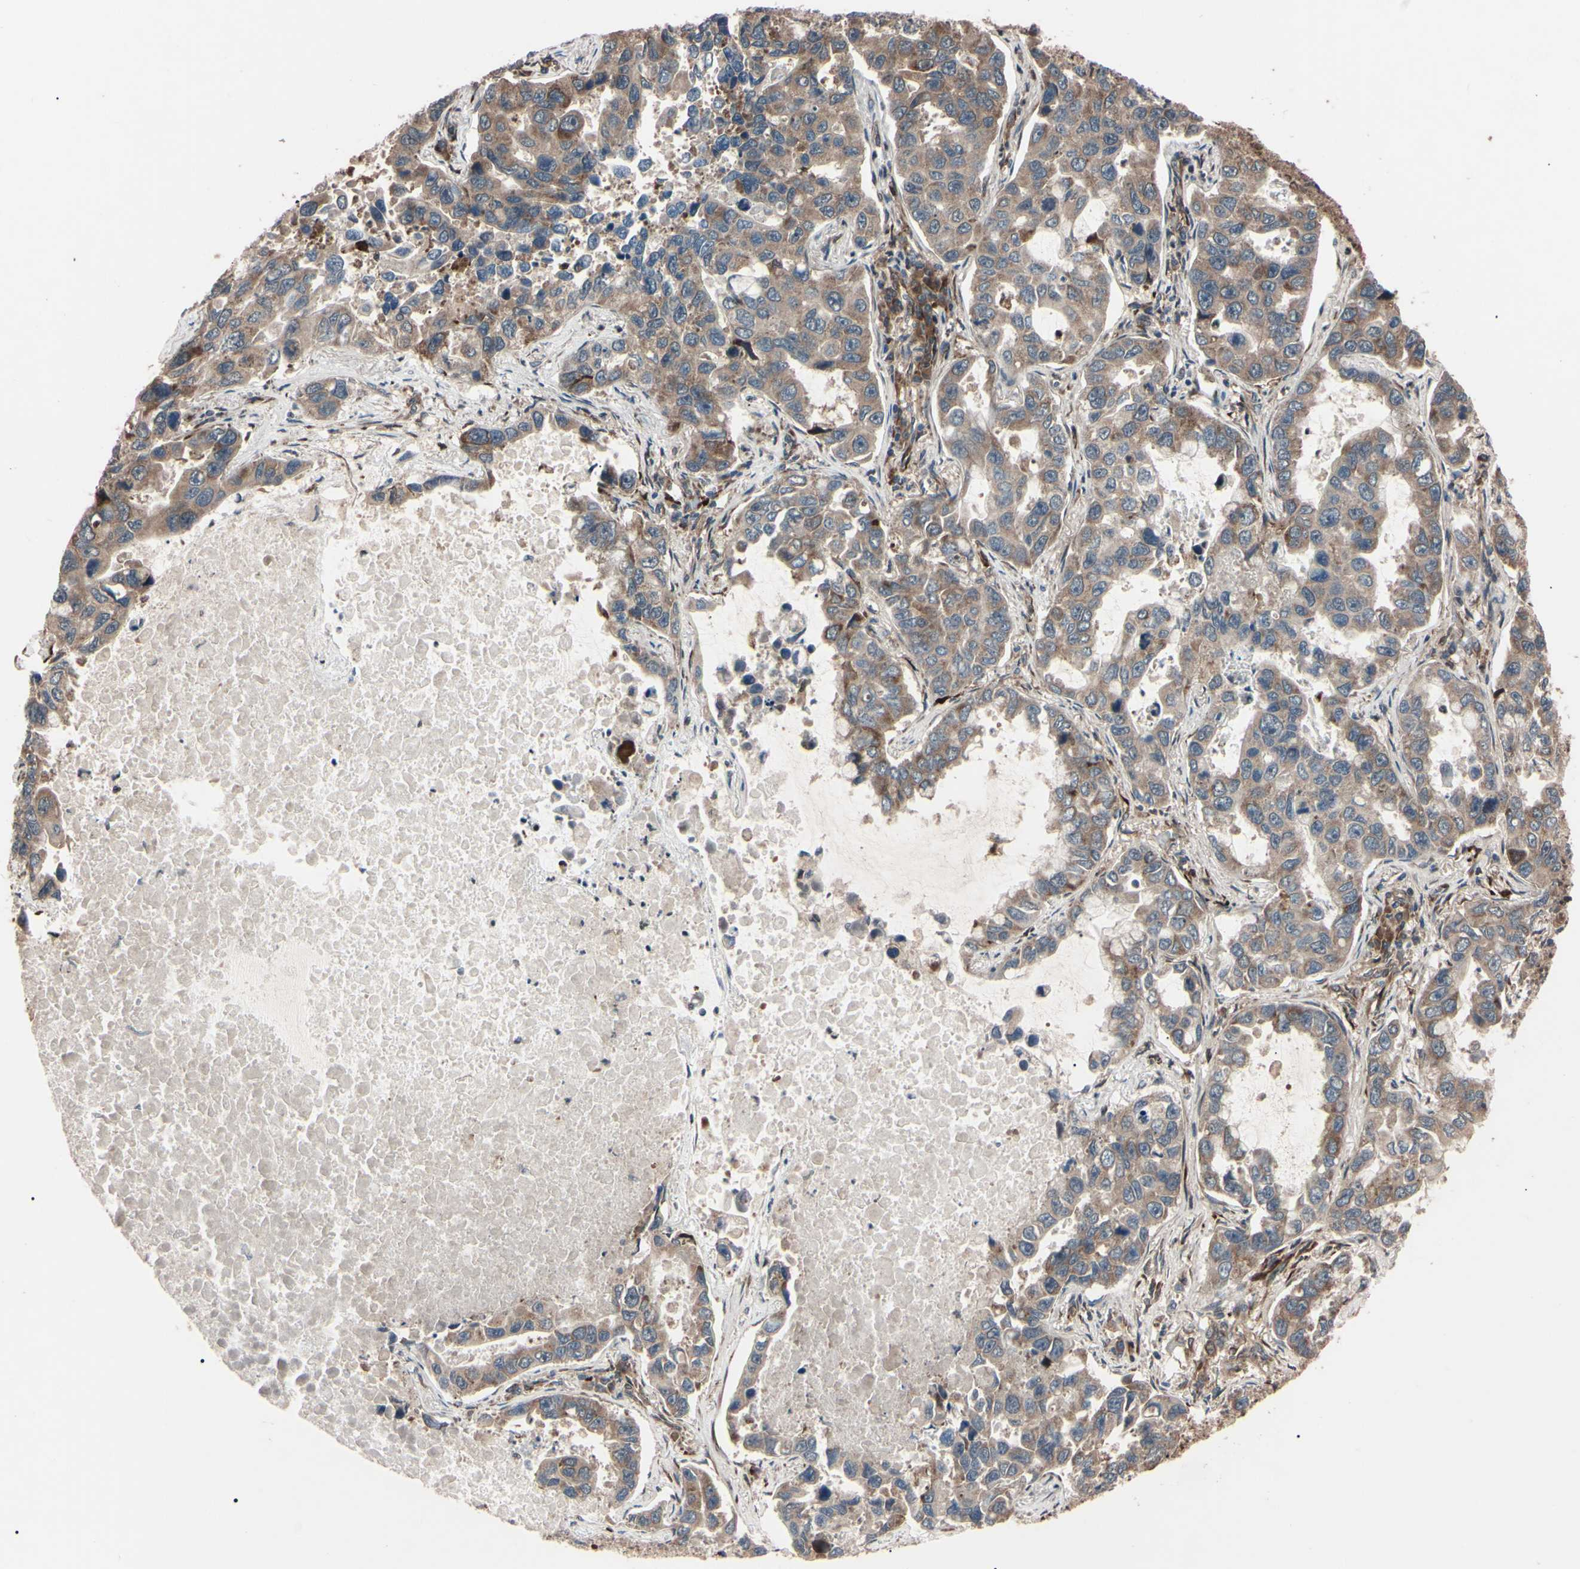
{"staining": {"intensity": "strong", "quantity": ">75%", "location": "cytoplasmic/membranous"}, "tissue": "lung cancer", "cell_type": "Tumor cells", "image_type": "cancer", "snomed": [{"axis": "morphology", "description": "Adenocarcinoma, NOS"}, {"axis": "topography", "description": "Lung"}], "caption": "About >75% of tumor cells in human lung cancer reveal strong cytoplasmic/membranous protein expression as visualized by brown immunohistochemical staining.", "gene": "GUCY1B1", "patient": {"sex": "male", "age": 64}}